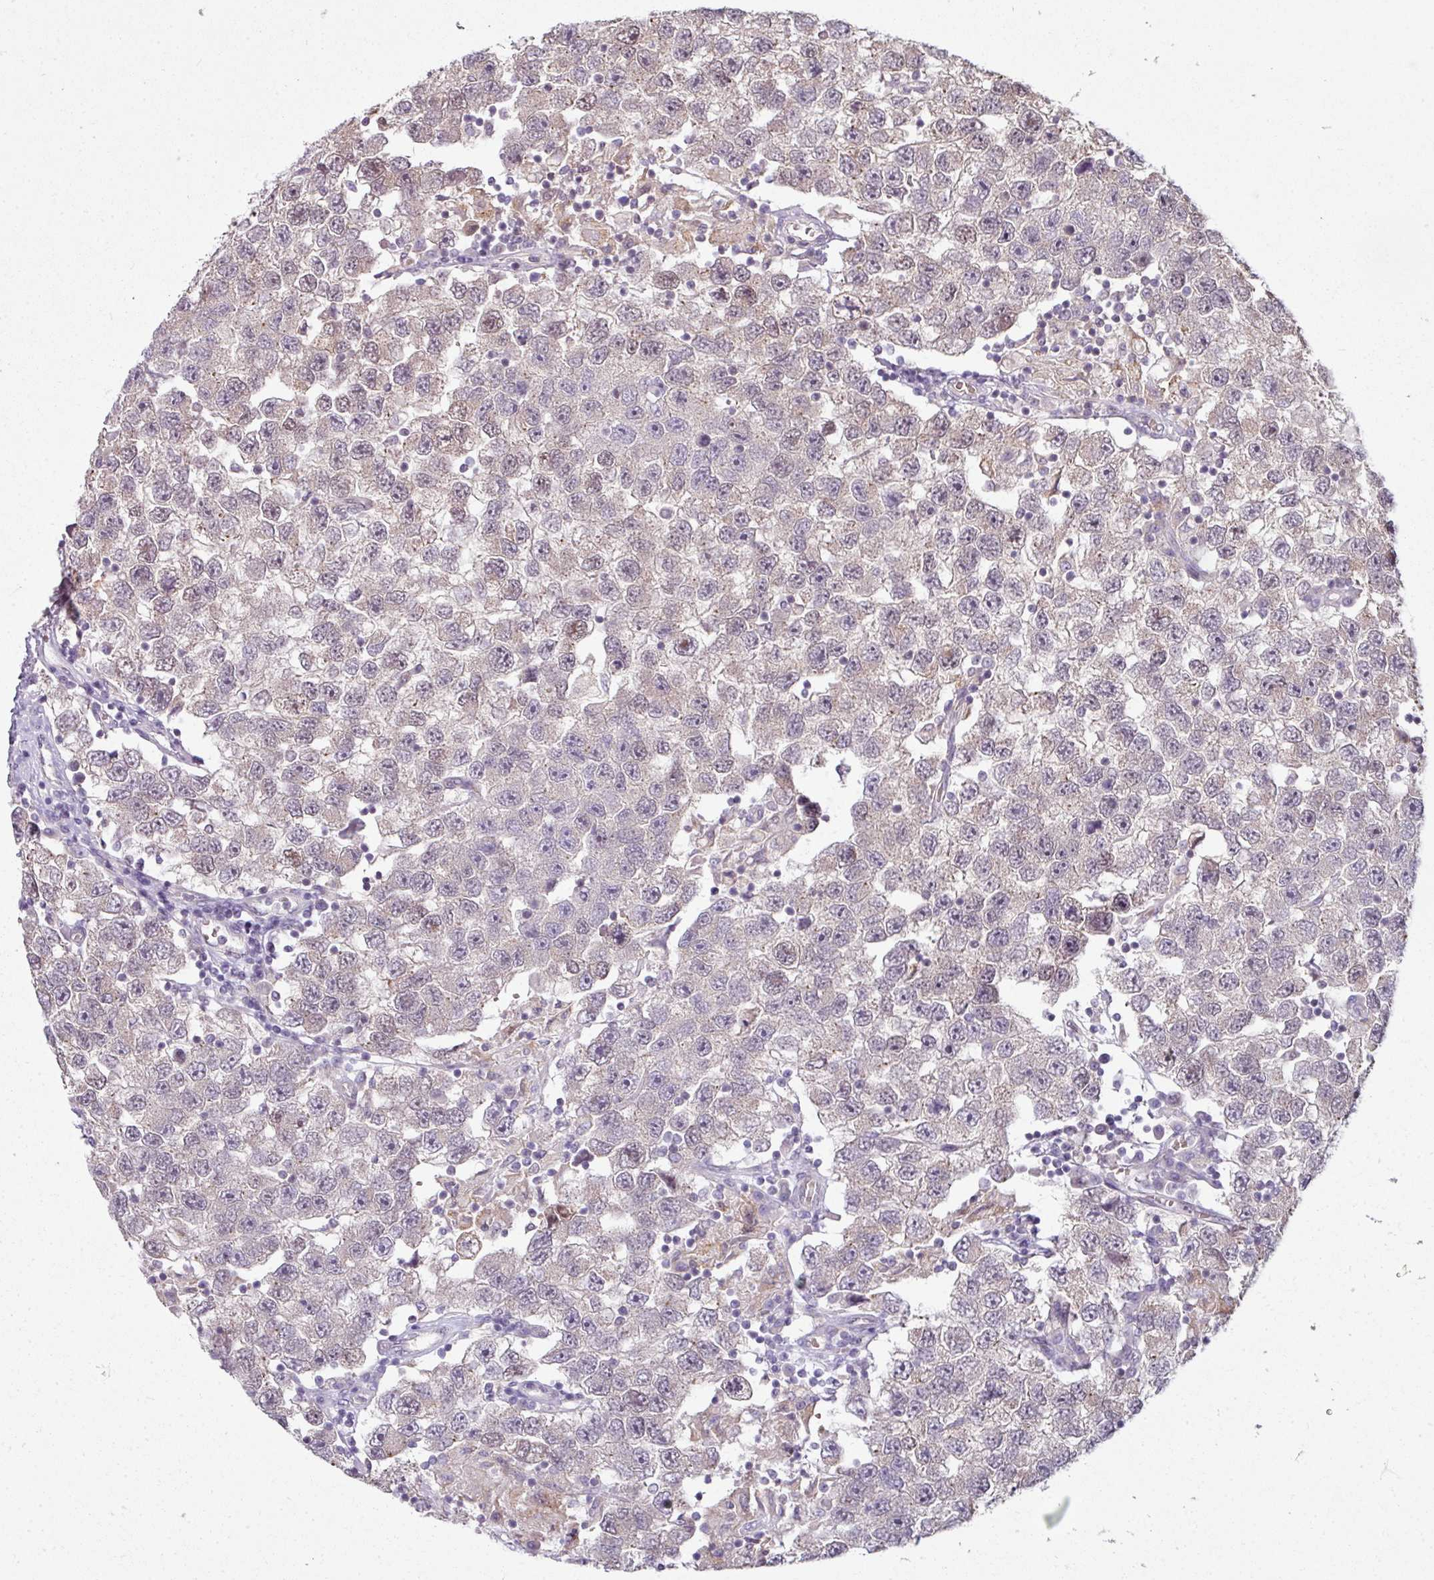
{"staining": {"intensity": "weak", "quantity": "<25%", "location": "cytoplasmic/membranous"}, "tissue": "testis cancer", "cell_type": "Tumor cells", "image_type": "cancer", "snomed": [{"axis": "morphology", "description": "Seminoma, NOS"}, {"axis": "topography", "description": "Testis"}], "caption": "Immunohistochemistry (IHC) micrograph of neoplastic tissue: human testis cancer stained with DAB exhibits no significant protein positivity in tumor cells.", "gene": "C19orf33", "patient": {"sex": "male", "age": 26}}